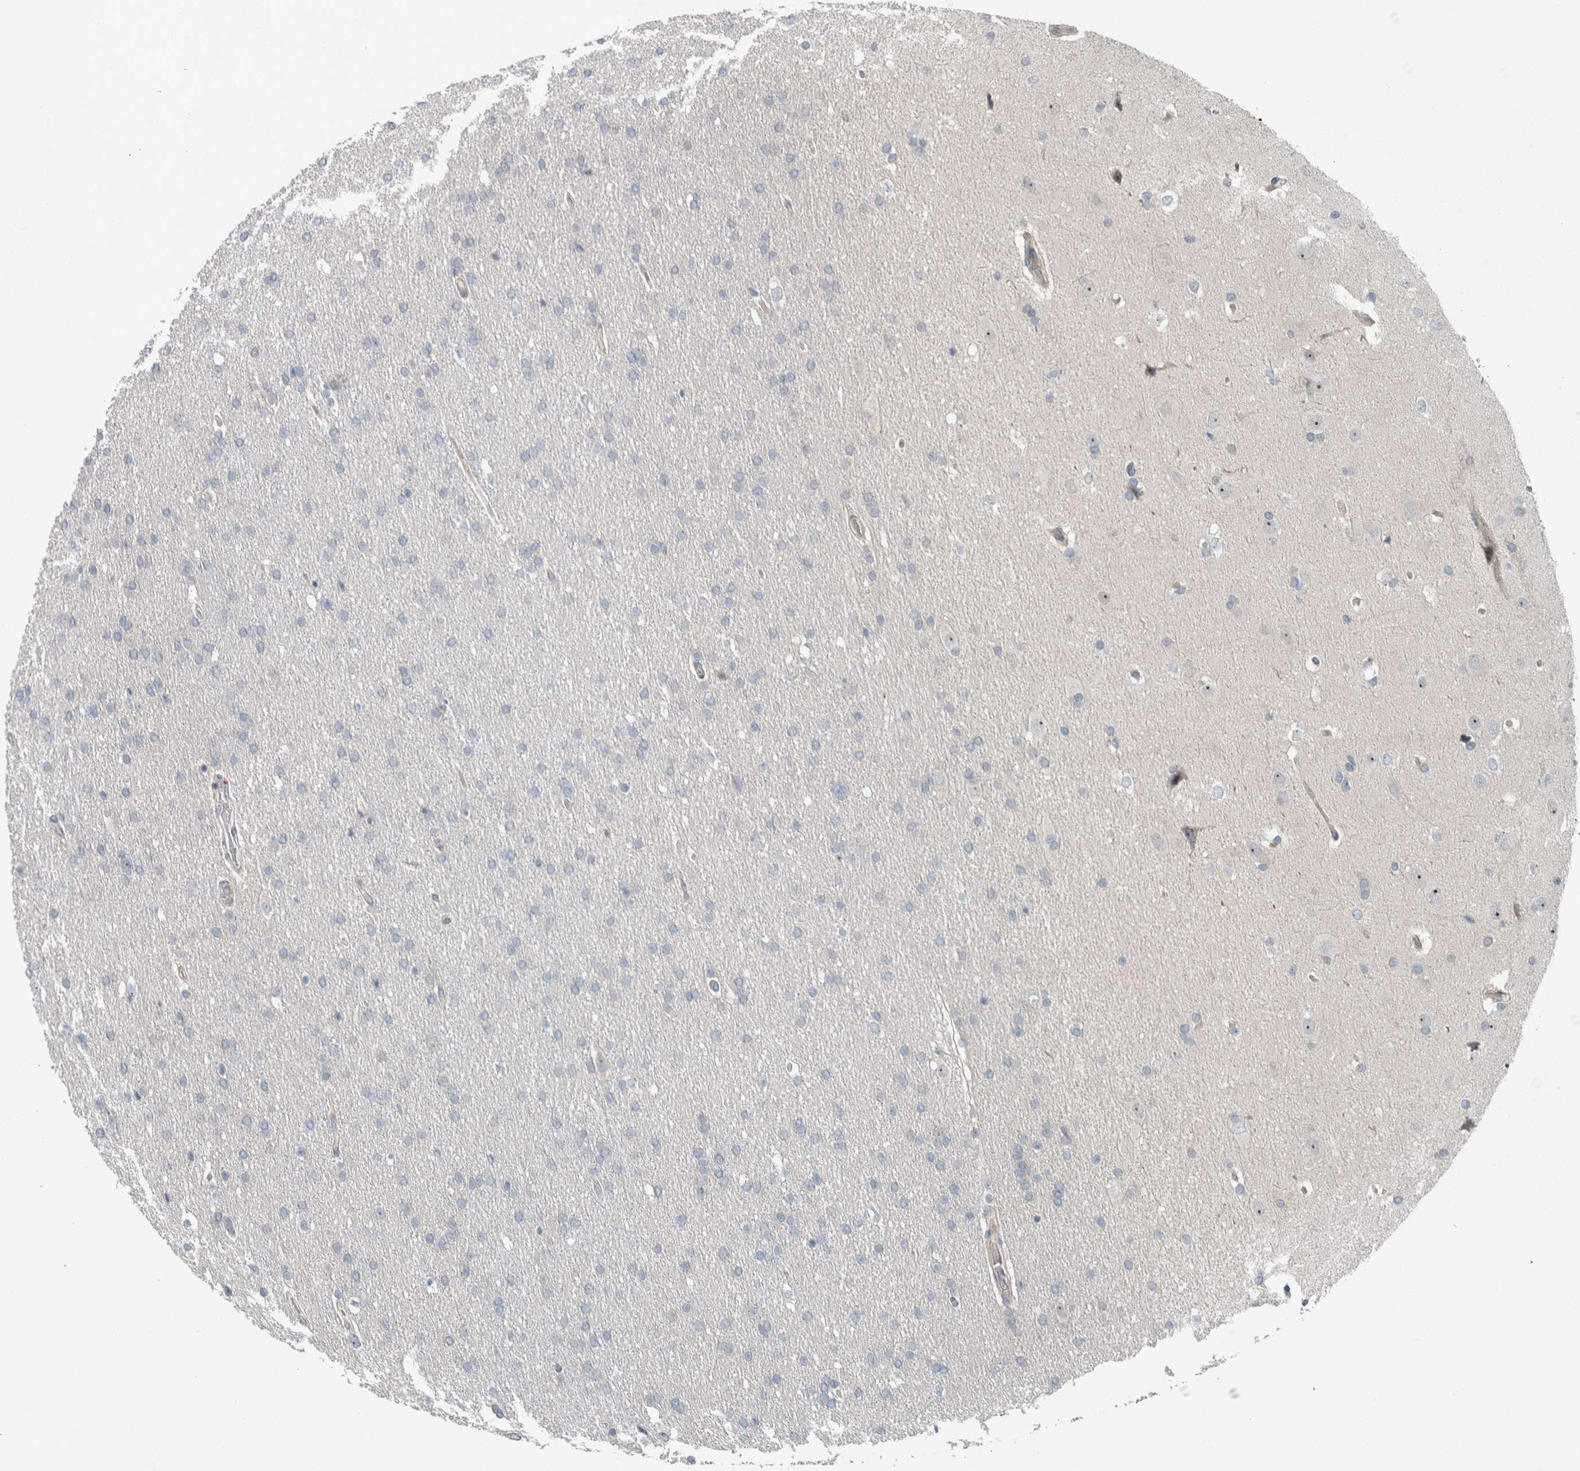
{"staining": {"intensity": "negative", "quantity": "none", "location": "none"}, "tissue": "glioma", "cell_type": "Tumor cells", "image_type": "cancer", "snomed": [{"axis": "morphology", "description": "Glioma, malignant, Low grade"}, {"axis": "topography", "description": "Brain"}], "caption": "Tumor cells are negative for protein expression in human malignant glioma (low-grade). (DAB immunohistochemistry, high magnification).", "gene": "USP25", "patient": {"sex": "female", "age": 37}}